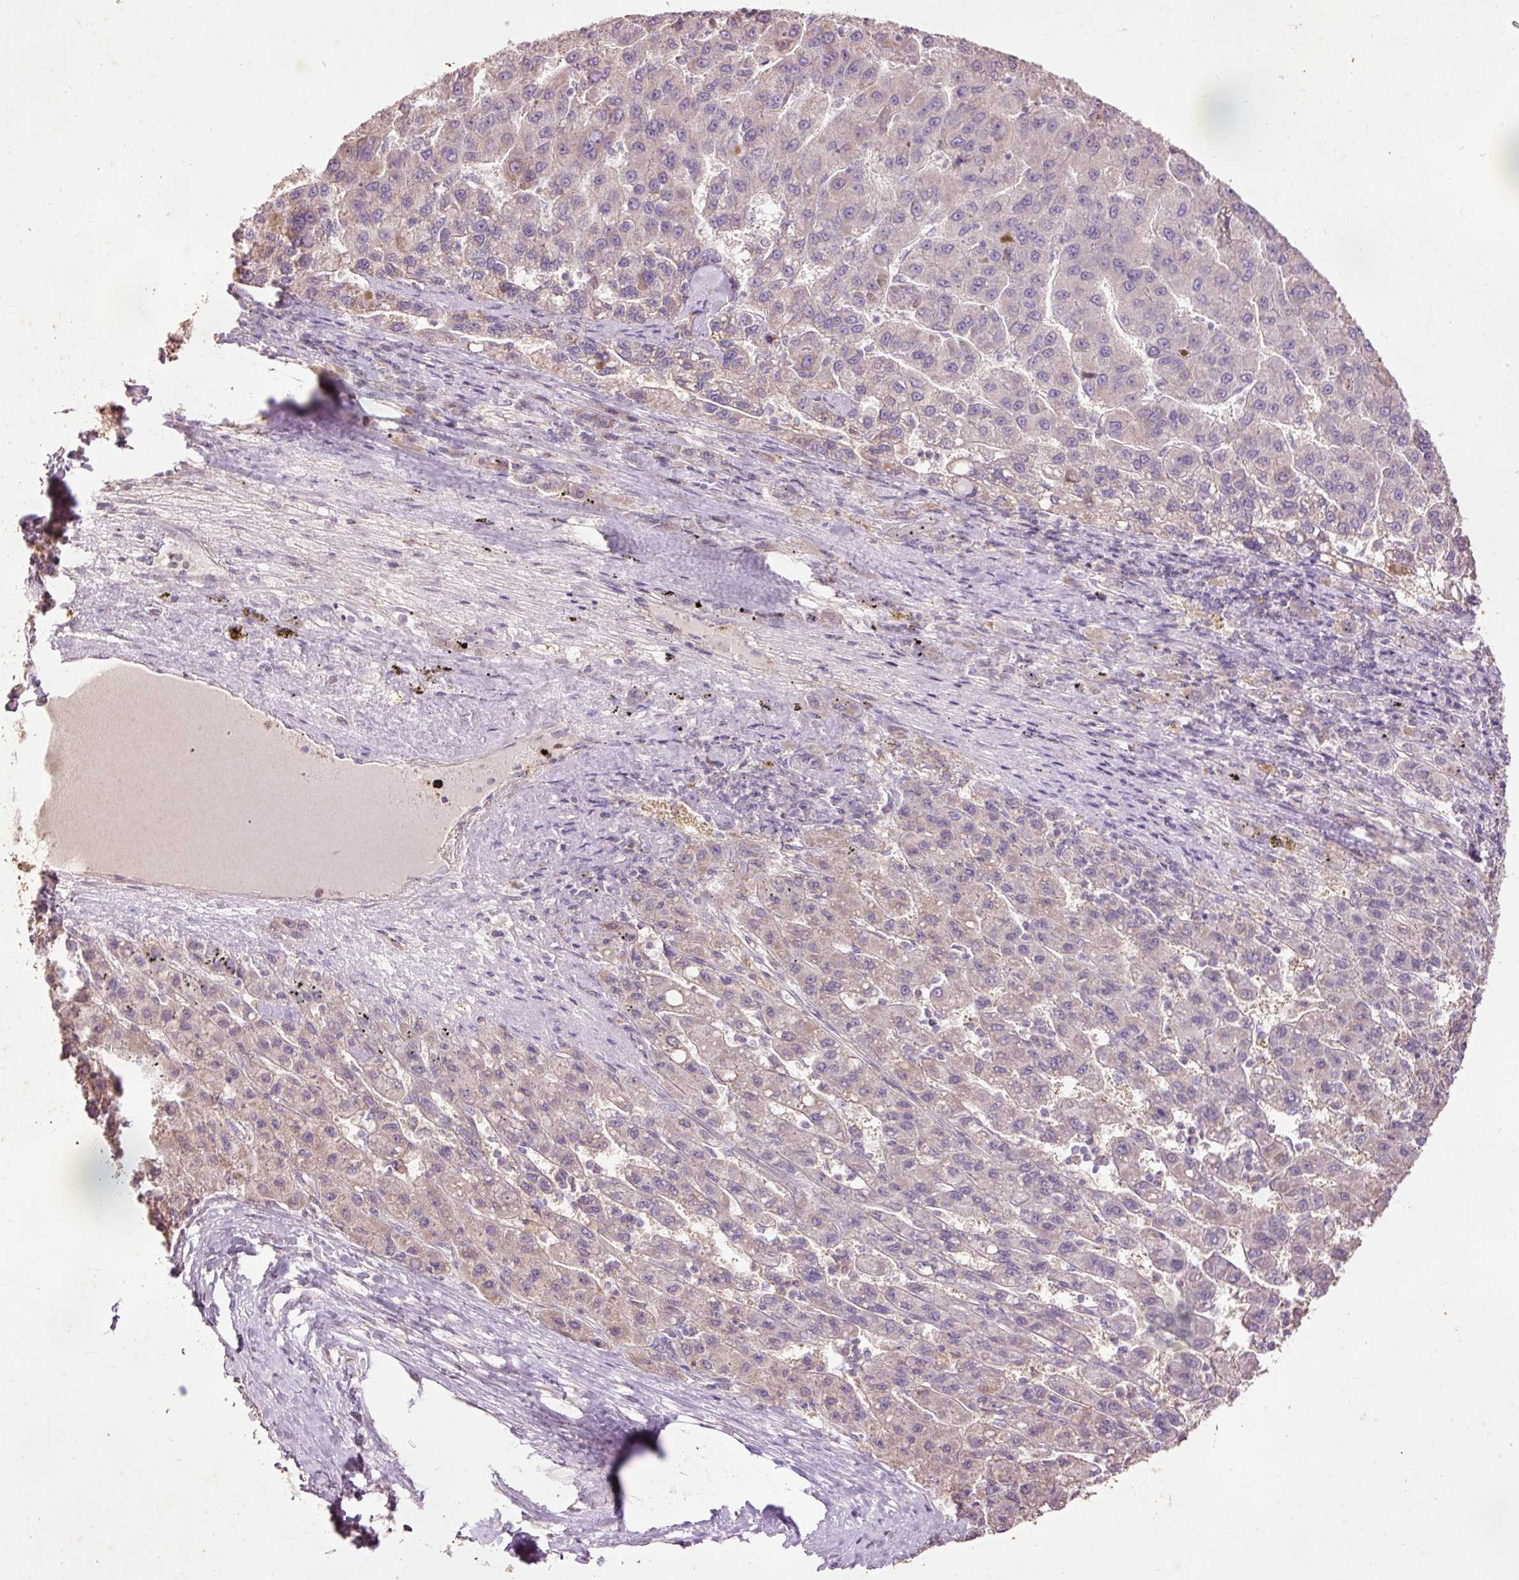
{"staining": {"intensity": "negative", "quantity": "none", "location": "none"}, "tissue": "liver cancer", "cell_type": "Tumor cells", "image_type": "cancer", "snomed": [{"axis": "morphology", "description": "Carcinoma, Hepatocellular, NOS"}, {"axis": "topography", "description": "Liver"}], "caption": "DAB immunohistochemical staining of liver hepatocellular carcinoma shows no significant expression in tumor cells.", "gene": "PRDX5", "patient": {"sex": "female", "age": 82}}